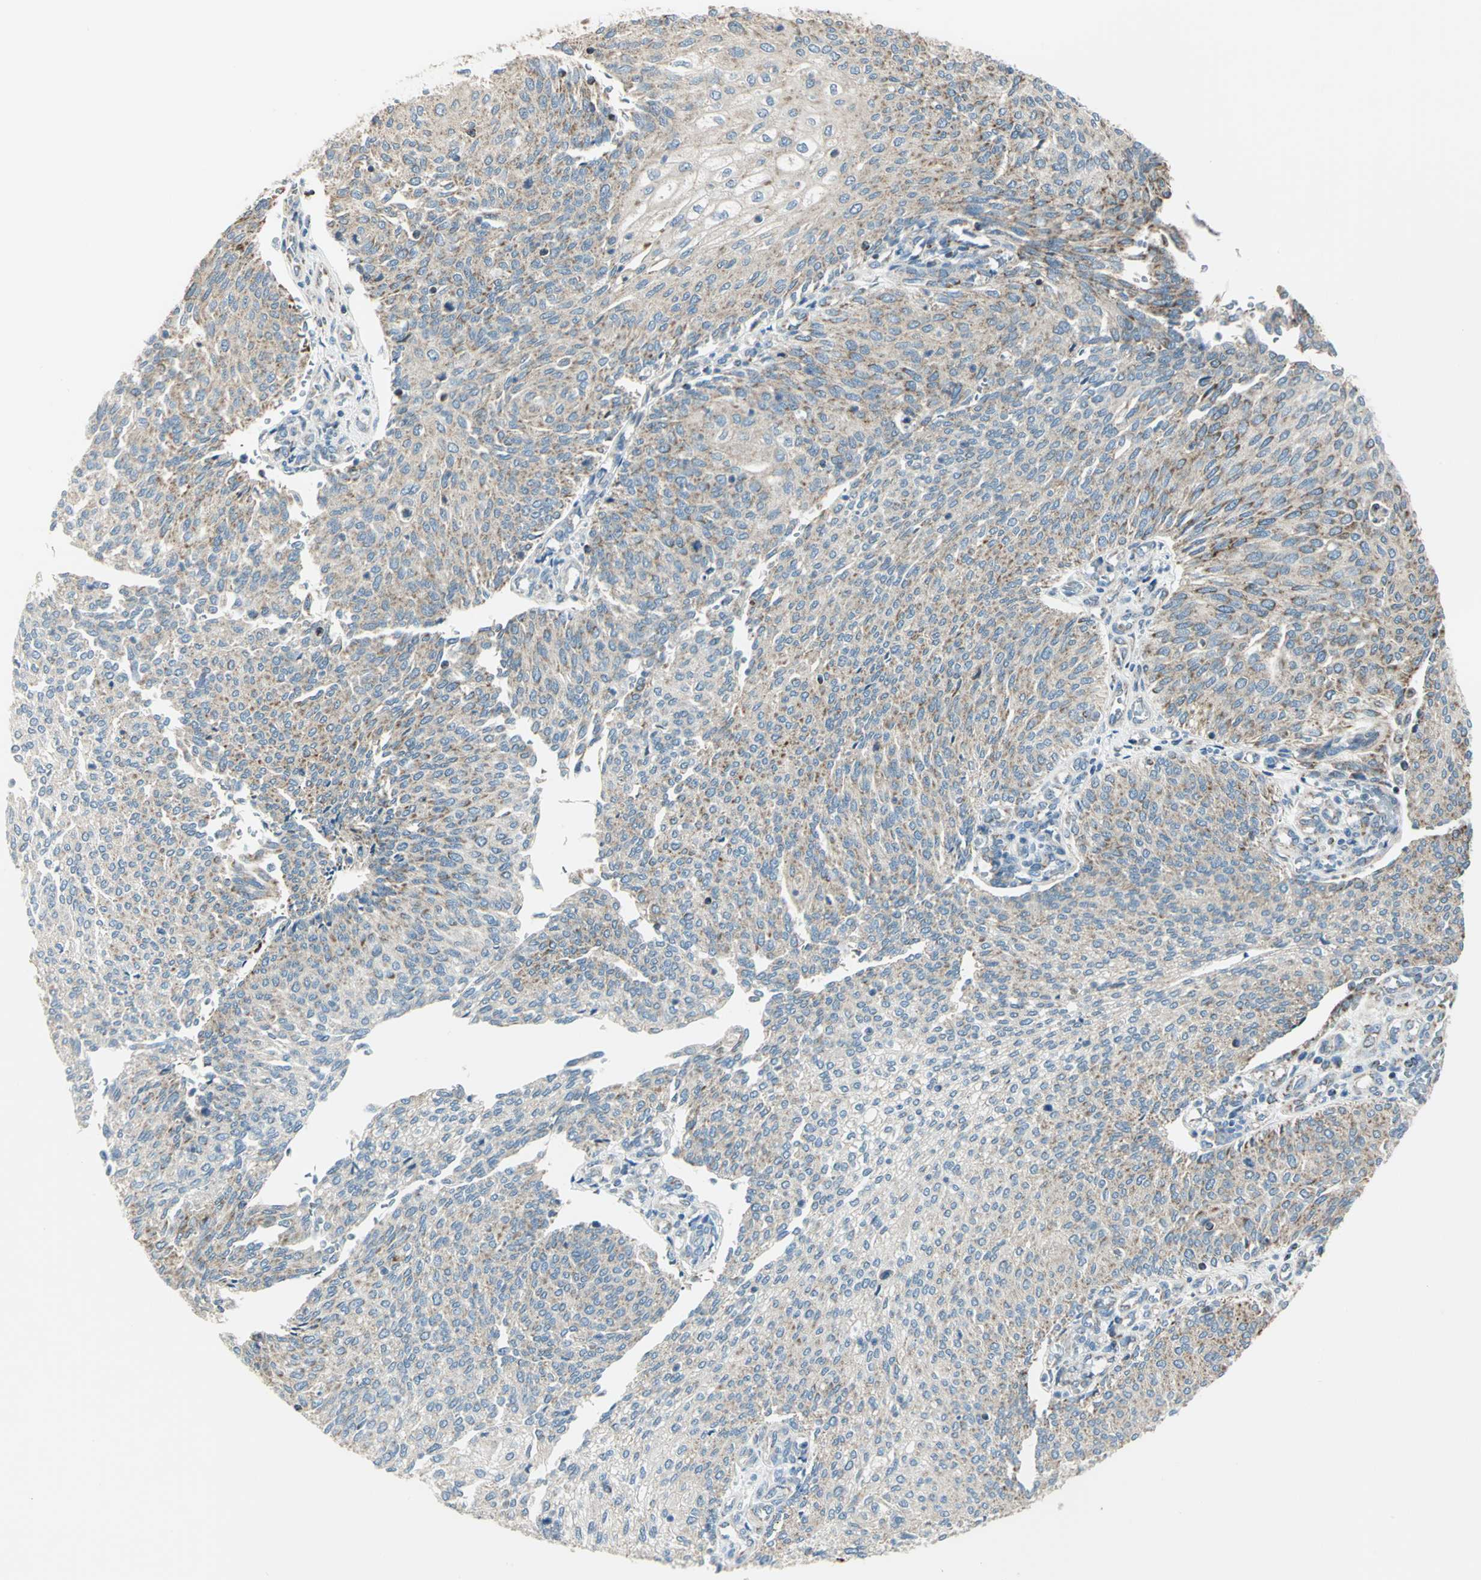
{"staining": {"intensity": "moderate", "quantity": "25%-75%", "location": "cytoplasmic/membranous"}, "tissue": "urothelial cancer", "cell_type": "Tumor cells", "image_type": "cancer", "snomed": [{"axis": "morphology", "description": "Urothelial carcinoma, Low grade"}, {"axis": "topography", "description": "Urinary bladder"}], "caption": "Urothelial cancer stained with DAB (3,3'-diaminobenzidine) IHC reveals medium levels of moderate cytoplasmic/membranous expression in approximately 25%-75% of tumor cells.", "gene": "ACADM", "patient": {"sex": "female", "age": 79}}